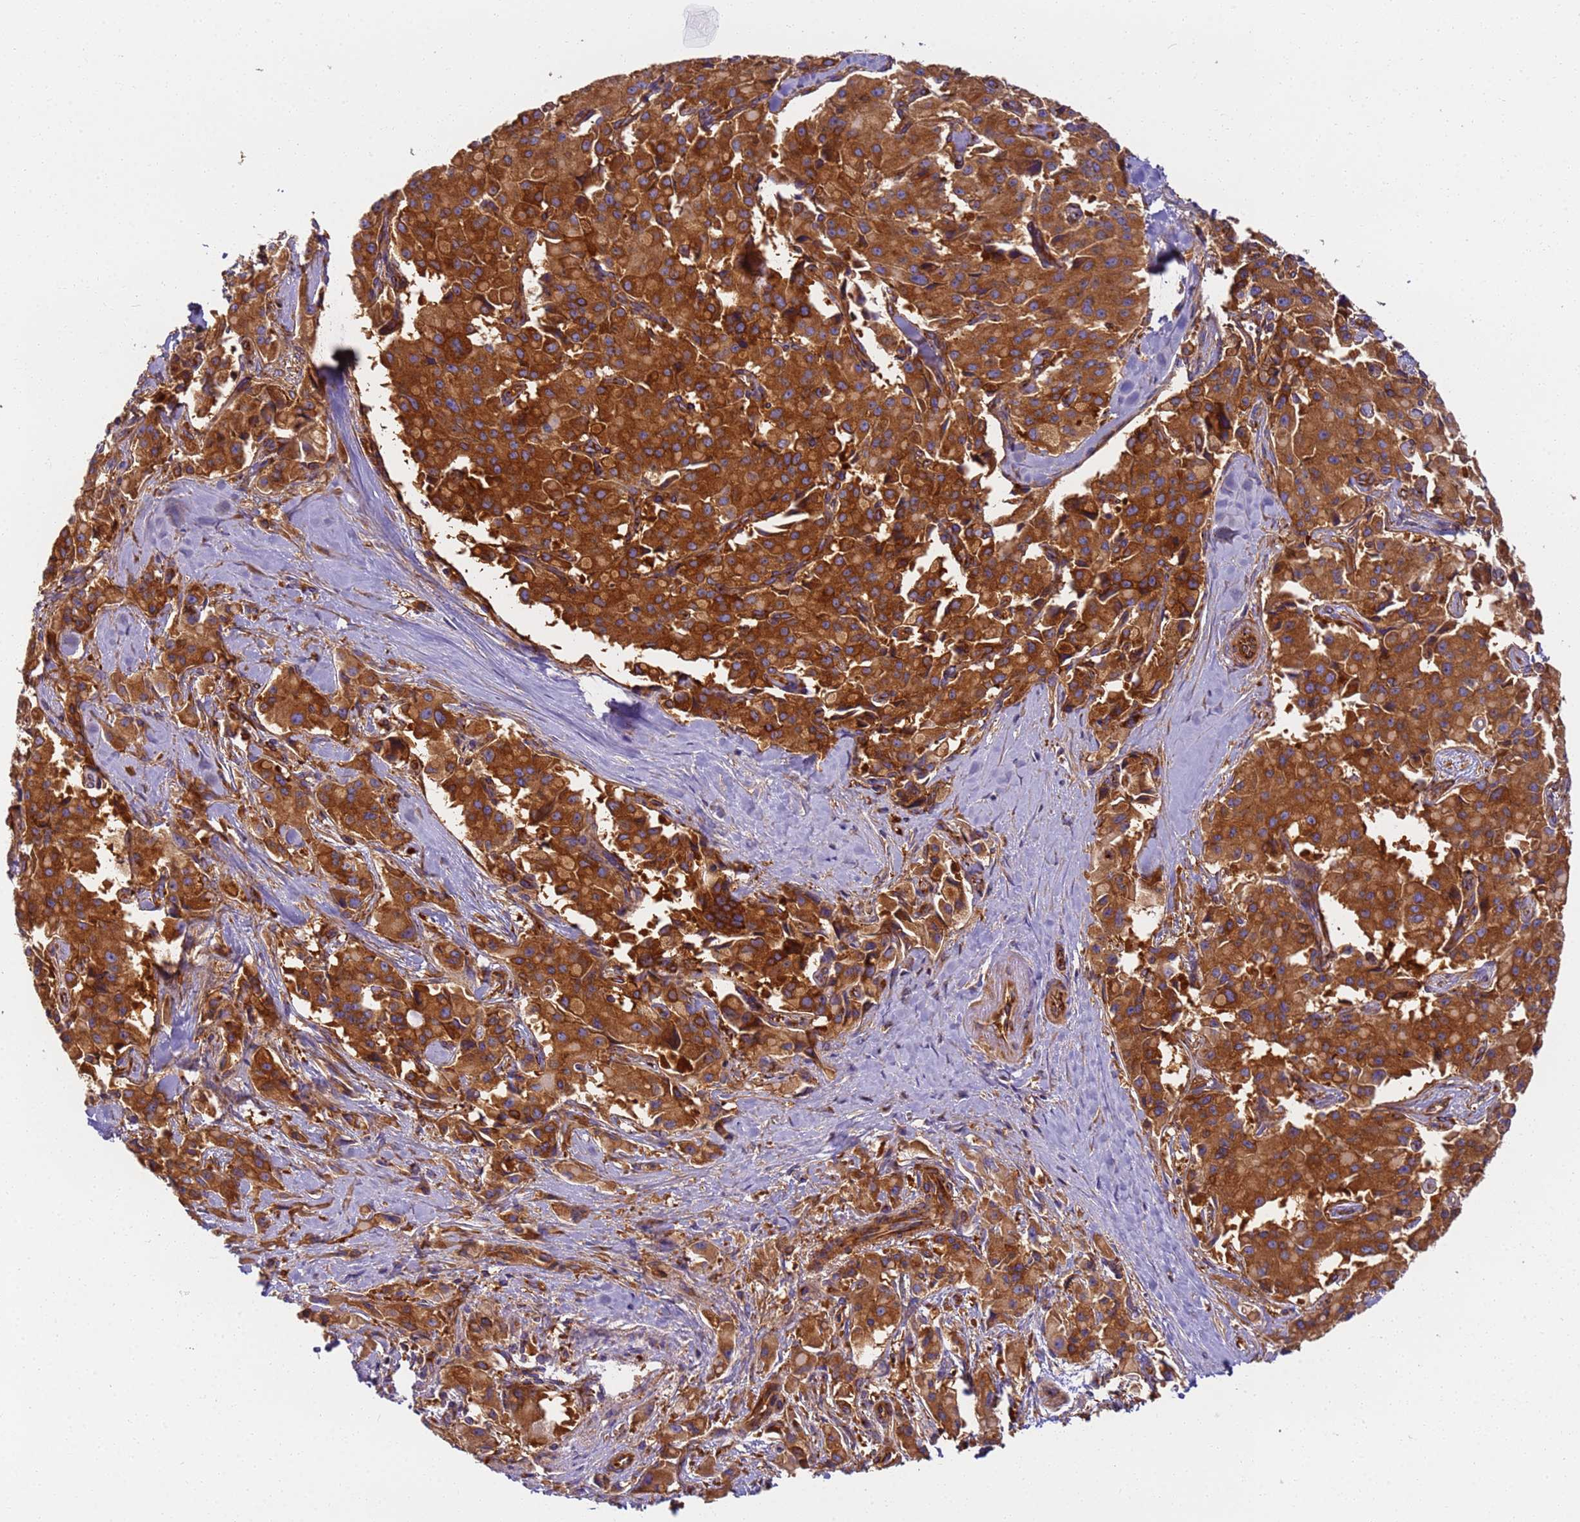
{"staining": {"intensity": "strong", "quantity": ">75%", "location": "cytoplasmic/membranous"}, "tissue": "pancreatic cancer", "cell_type": "Tumor cells", "image_type": "cancer", "snomed": [{"axis": "morphology", "description": "Adenocarcinoma, NOS"}, {"axis": "topography", "description": "Pancreas"}], "caption": "This micrograph reveals IHC staining of human pancreatic adenocarcinoma, with high strong cytoplasmic/membranous positivity in about >75% of tumor cells.", "gene": "DYNC1I2", "patient": {"sex": "male", "age": 65}}